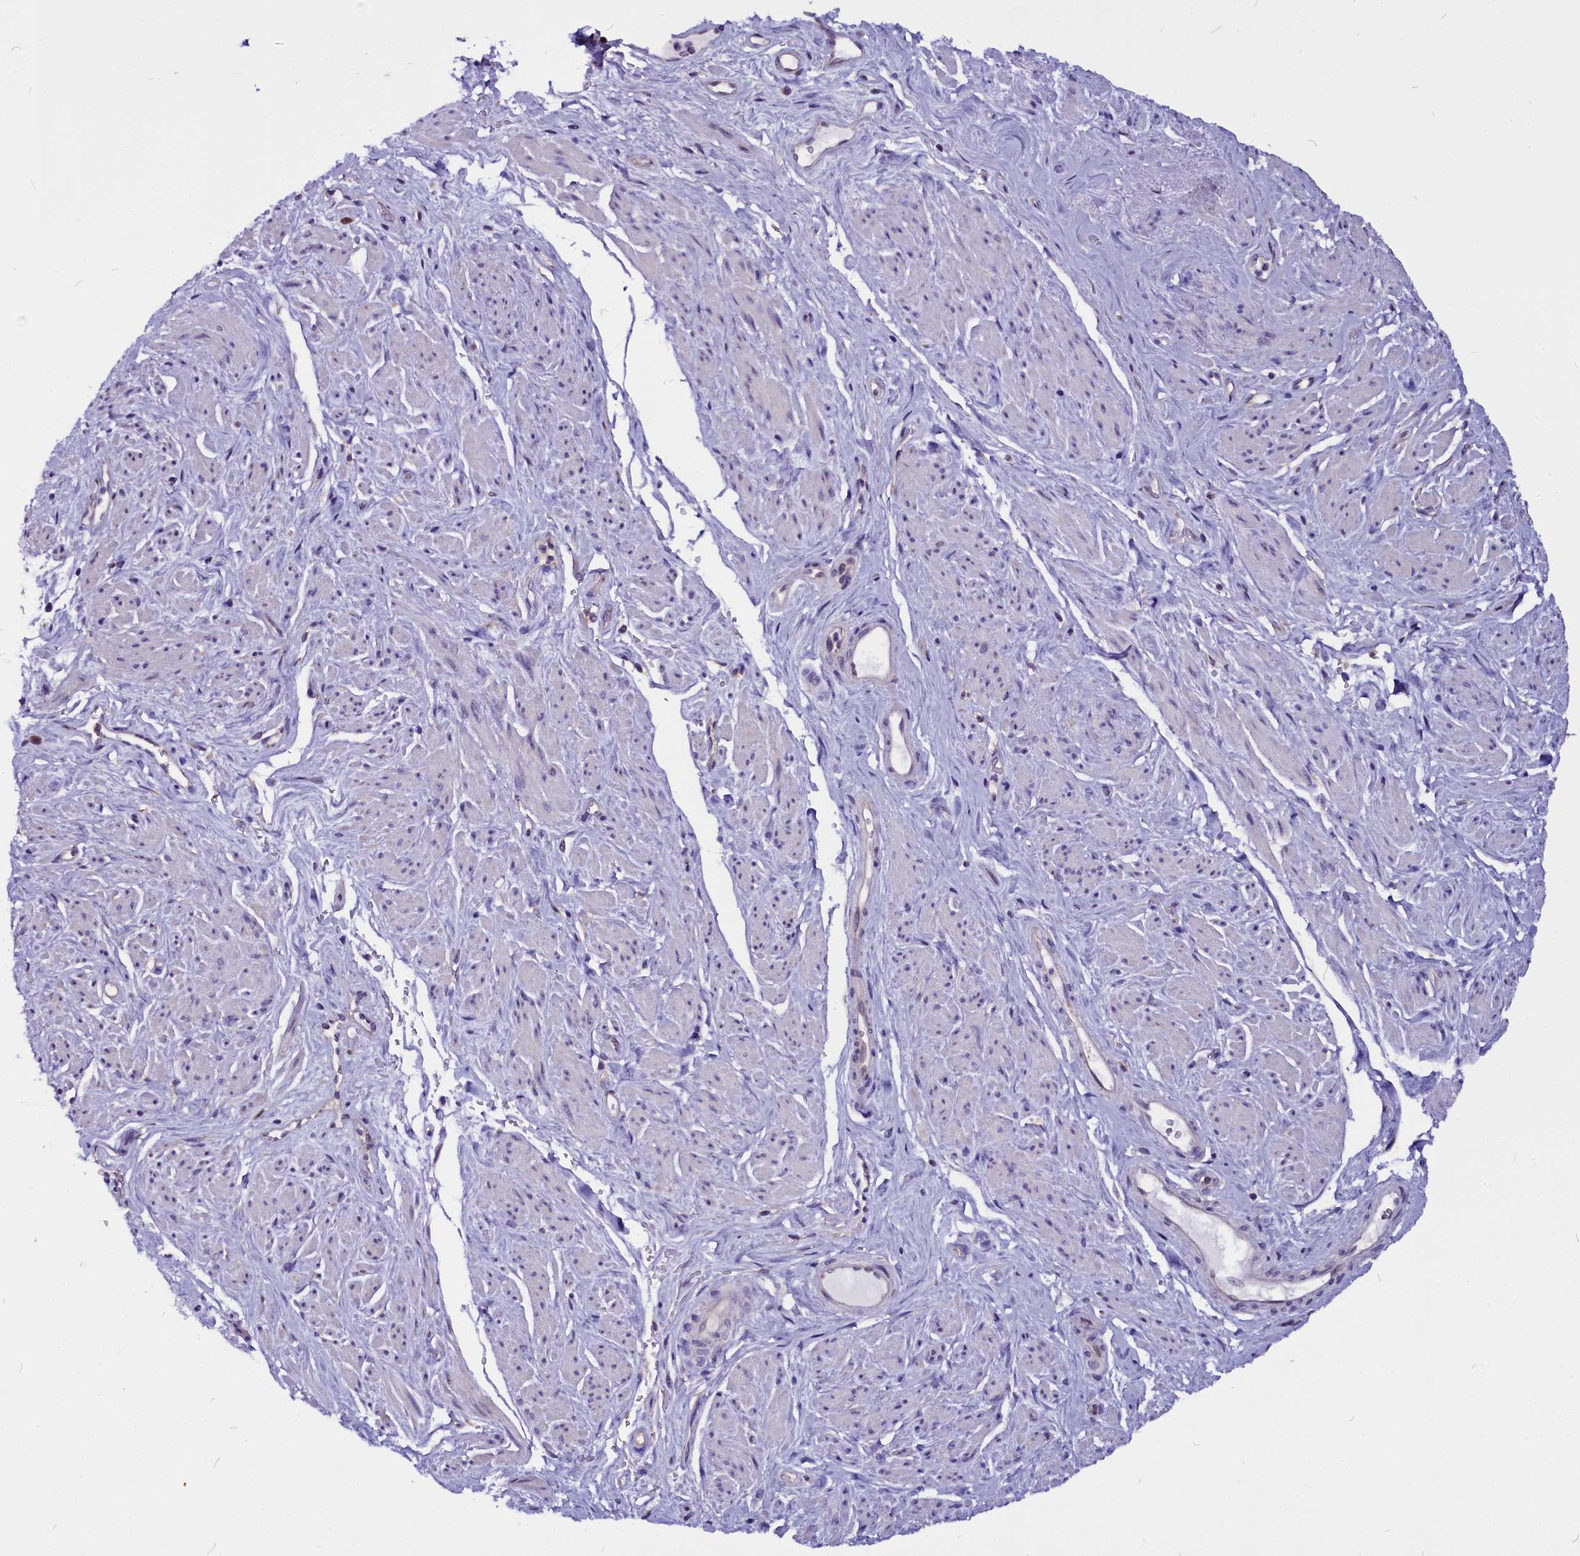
{"staining": {"intensity": "negative", "quantity": "none", "location": "none"}, "tissue": "smooth muscle", "cell_type": "Smooth muscle cells", "image_type": "normal", "snomed": [{"axis": "morphology", "description": "Normal tissue, NOS"}, {"axis": "topography", "description": "Smooth muscle"}, {"axis": "topography", "description": "Peripheral nerve tissue"}], "caption": "Protein analysis of unremarkable smooth muscle demonstrates no significant positivity in smooth muscle cells. (IHC, brightfield microscopy, high magnification).", "gene": "CEP170", "patient": {"sex": "male", "age": 69}}